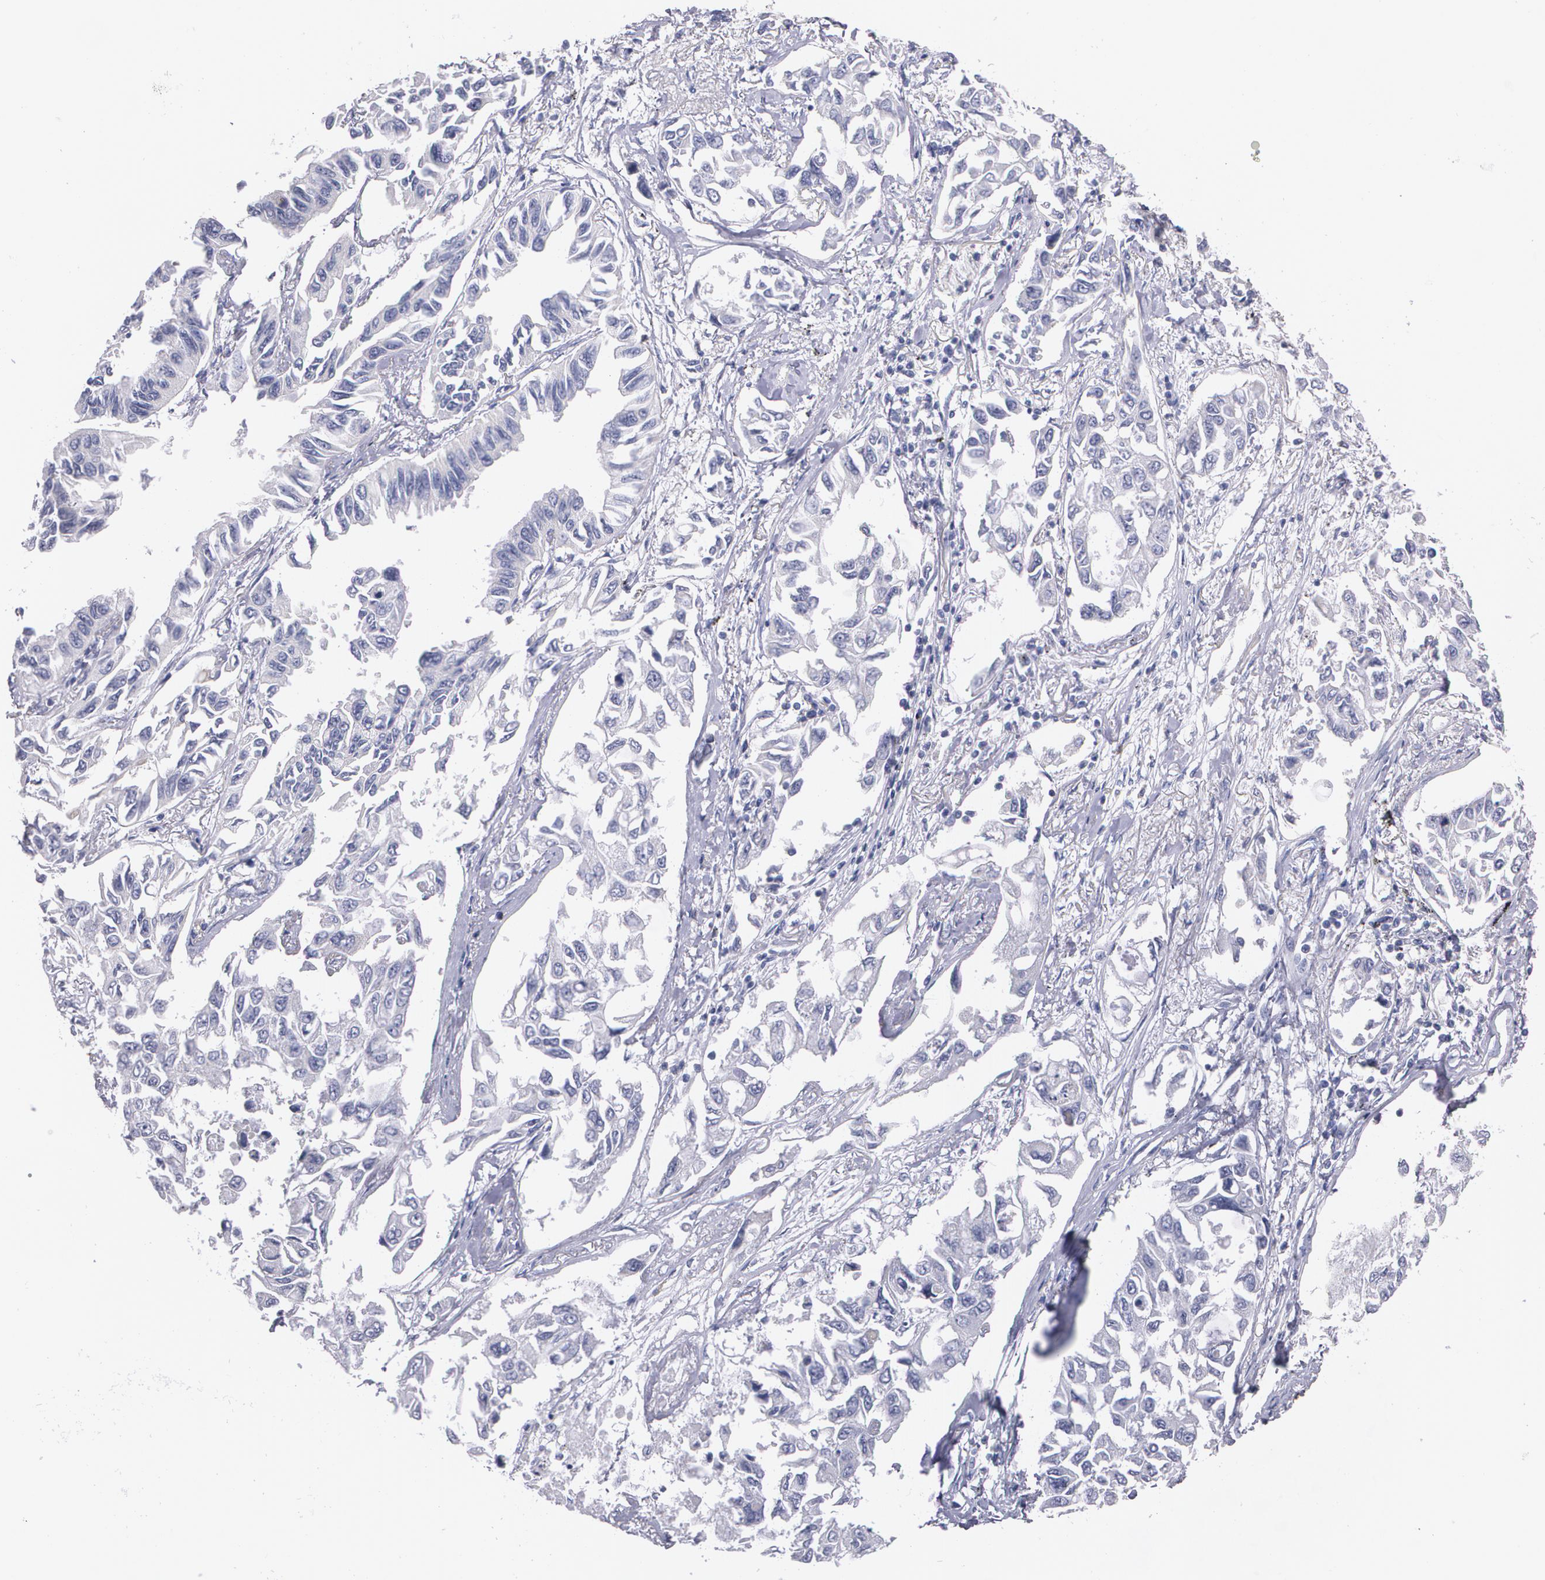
{"staining": {"intensity": "negative", "quantity": "none", "location": "none"}, "tissue": "lung cancer", "cell_type": "Tumor cells", "image_type": "cancer", "snomed": [{"axis": "morphology", "description": "Adenocarcinoma, NOS"}, {"axis": "topography", "description": "Lung"}], "caption": "This histopathology image is of lung adenocarcinoma stained with immunohistochemistry to label a protein in brown with the nuclei are counter-stained blue. There is no positivity in tumor cells. The staining is performed using DAB brown chromogen with nuclei counter-stained in using hematoxylin.", "gene": "HMMR", "patient": {"sex": "male", "age": 64}}